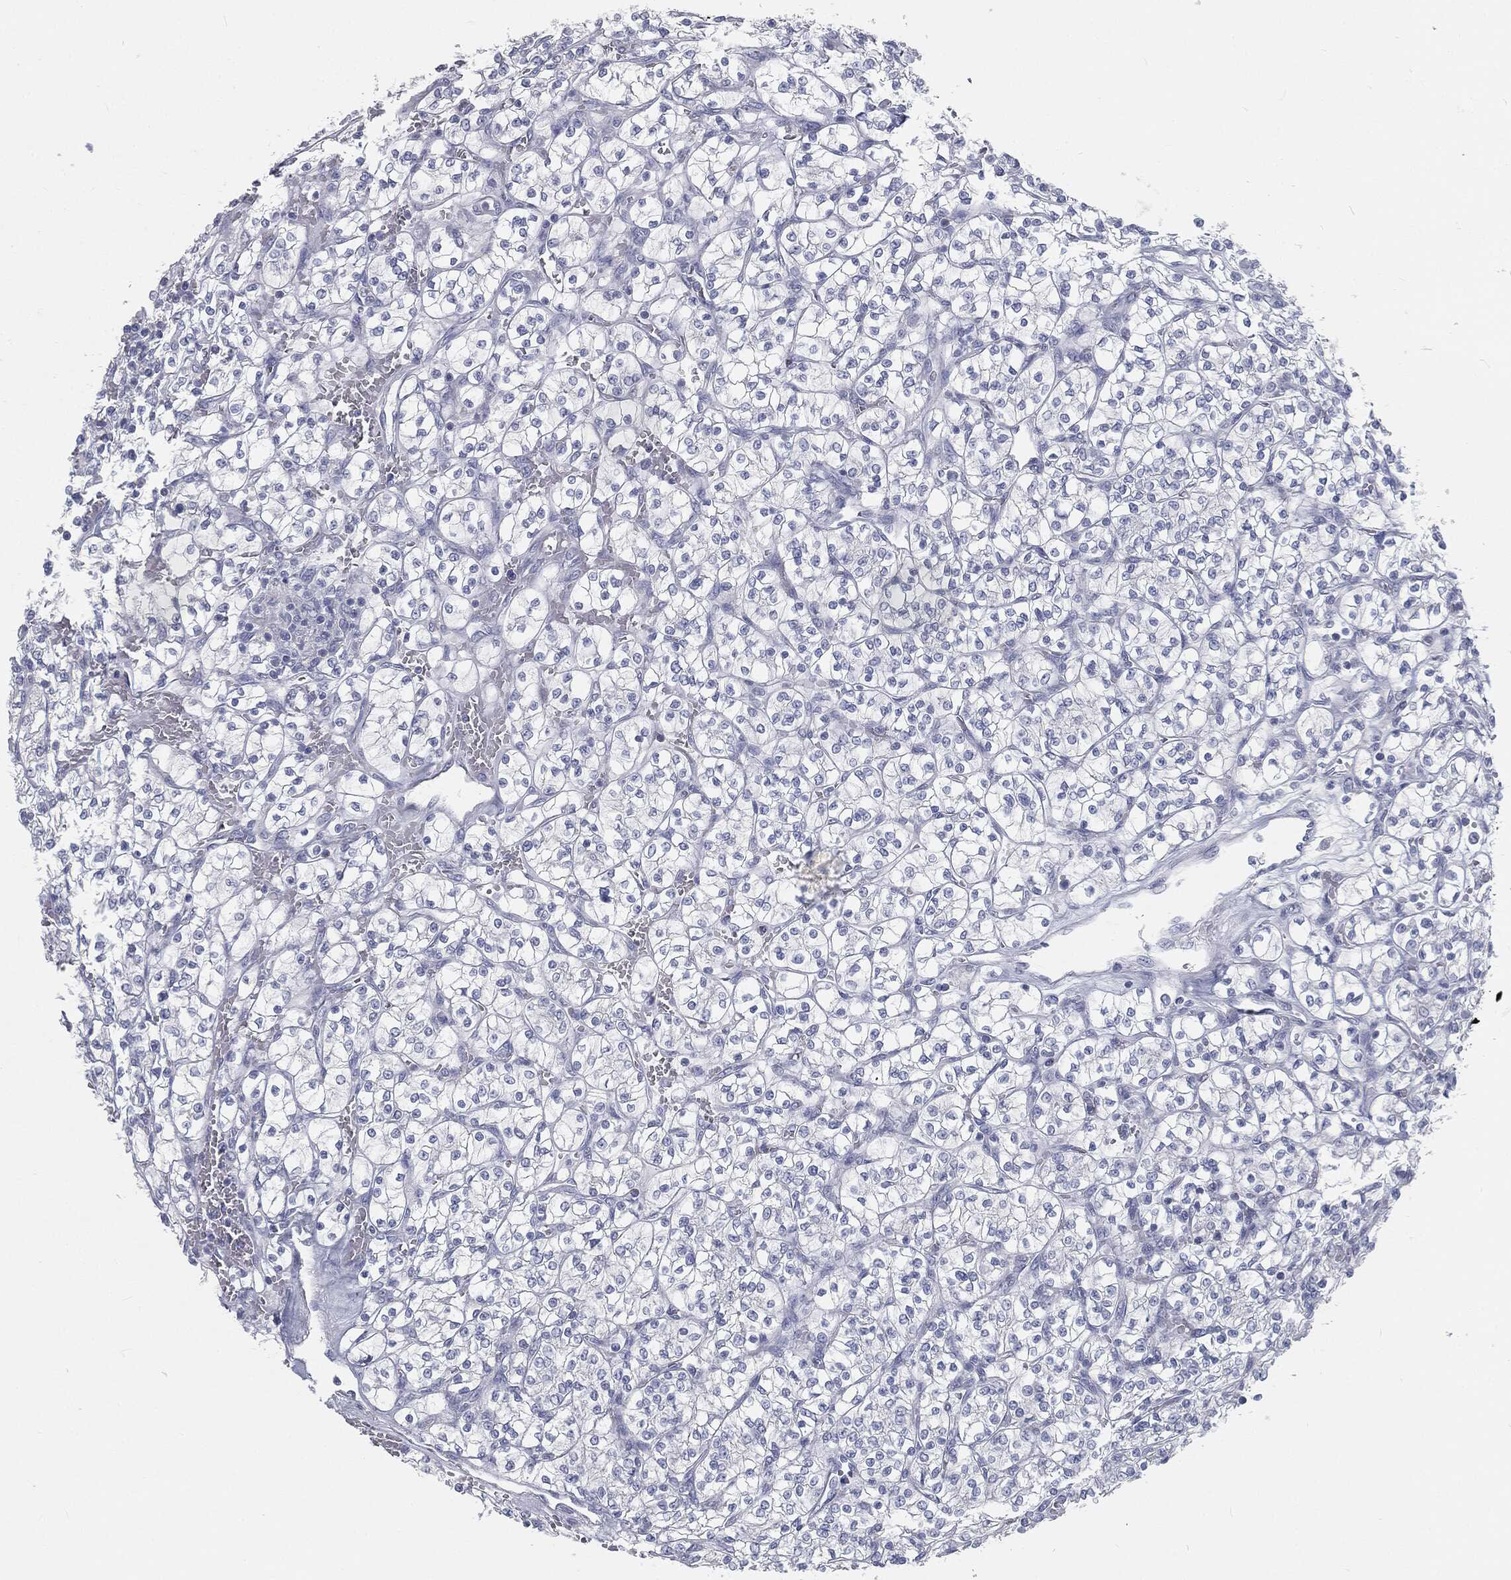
{"staining": {"intensity": "negative", "quantity": "none", "location": "none"}, "tissue": "renal cancer", "cell_type": "Tumor cells", "image_type": "cancer", "snomed": [{"axis": "morphology", "description": "Adenocarcinoma, NOS"}, {"axis": "topography", "description": "Kidney"}], "caption": "Photomicrograph shows no significant protein positivity in tumor cells of adenocarcinoma (renal).", "gene": "CAV3", "patient": {"sex": "female", "age": 64}}